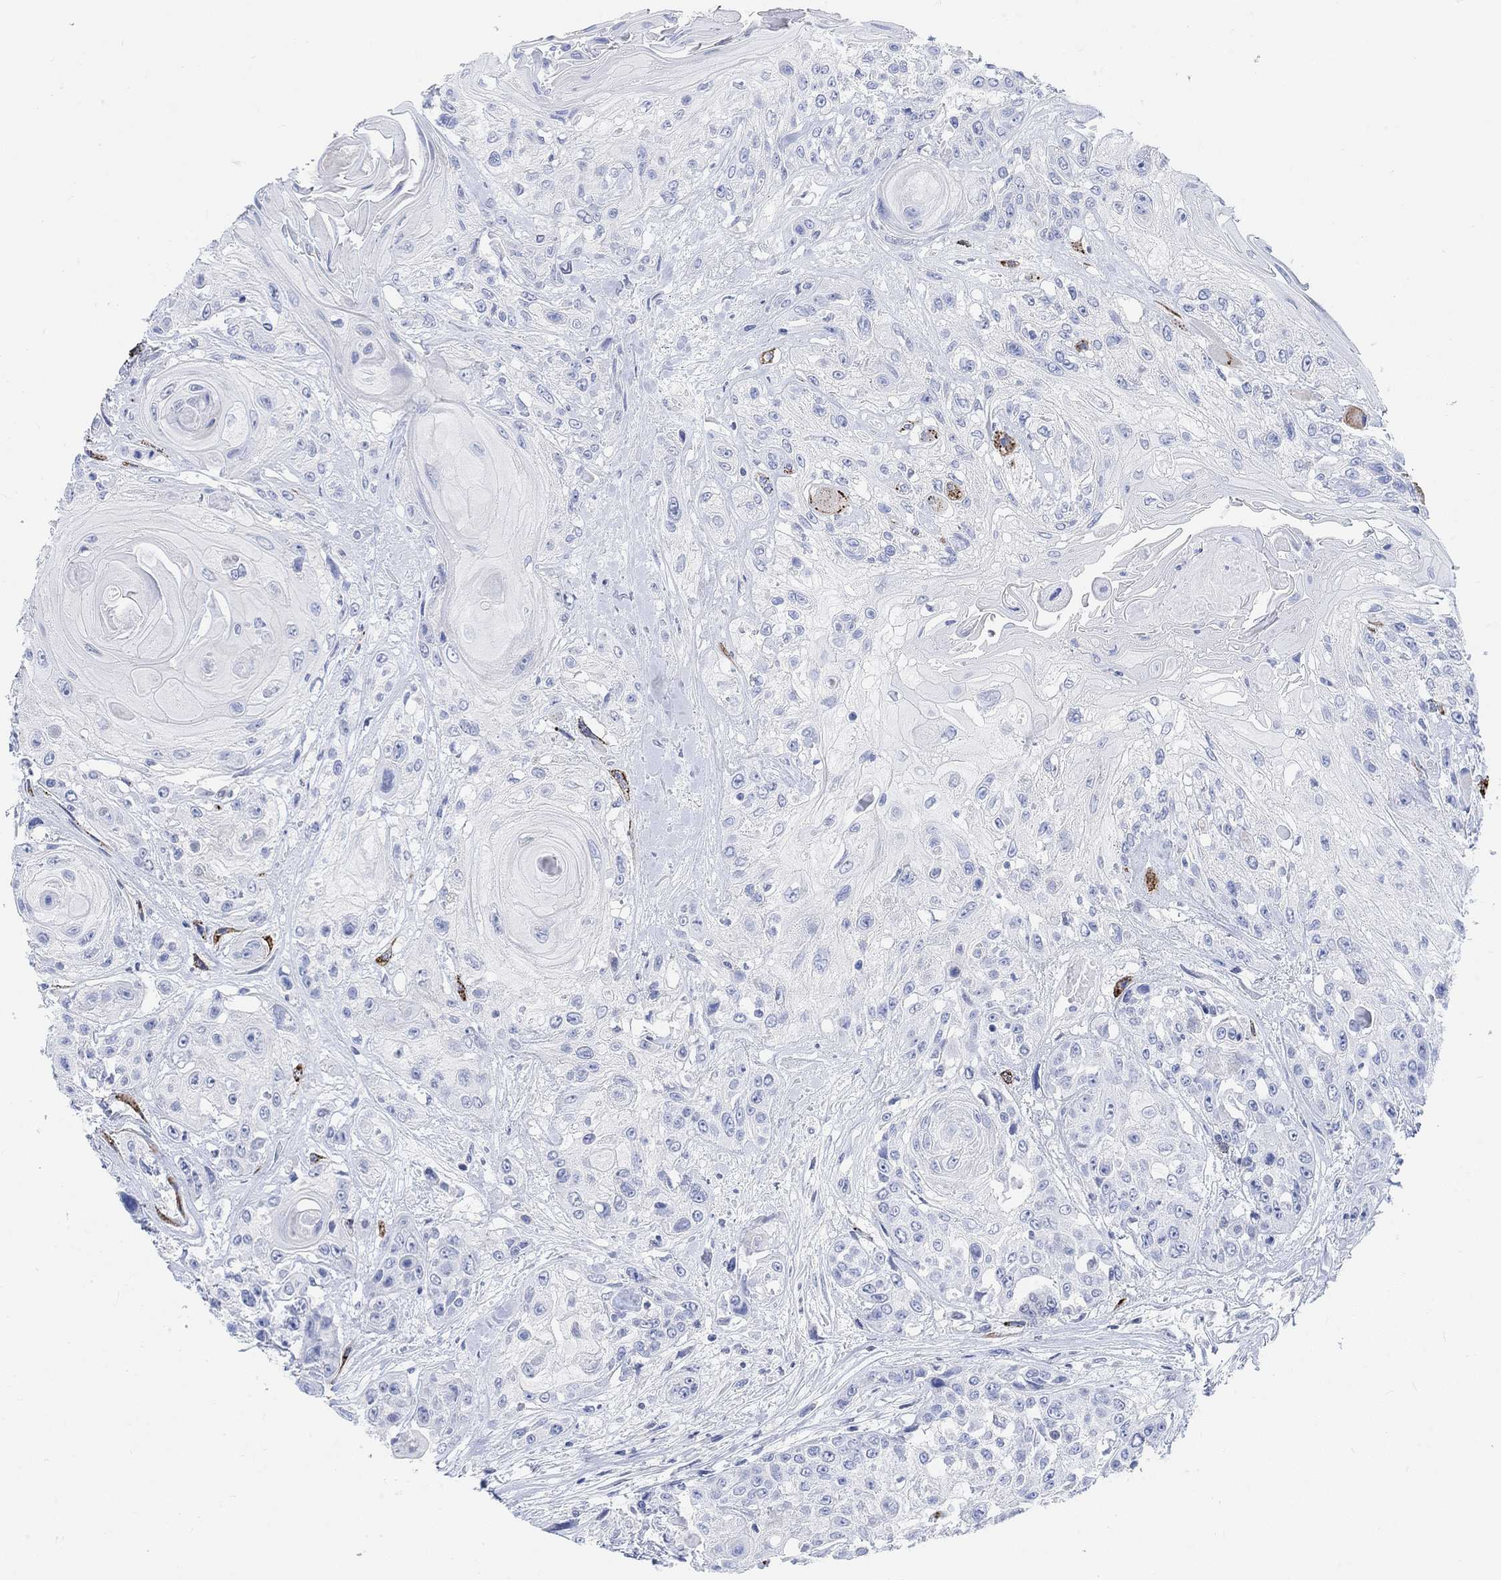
{"staining": {"intensity": "negative", "quantity": "none", "location": "none"}, "tissue": "head and neck cancer", "cell_type": "Tumor cells", "image_type": "cancer", "snomed": [{"axis": "morphology", "description": "Squamous cell carcinoma, NOS"}, {"axis": "topography", "description": "Head-Neck"}], "caption": "A high-resolution histopathology image shows immunohistochemistry (IHC) staining of head and neck squamous cell carcinoma, which reveals no significant staining in tumor cells. The staining is performed using DAB (3,3'-diaminobenzidine) brown chromogen with nuclei counter-stained in using hematoxylin.", "gene": "ENO4", "patient": {"sex": "female", "age": 59}}